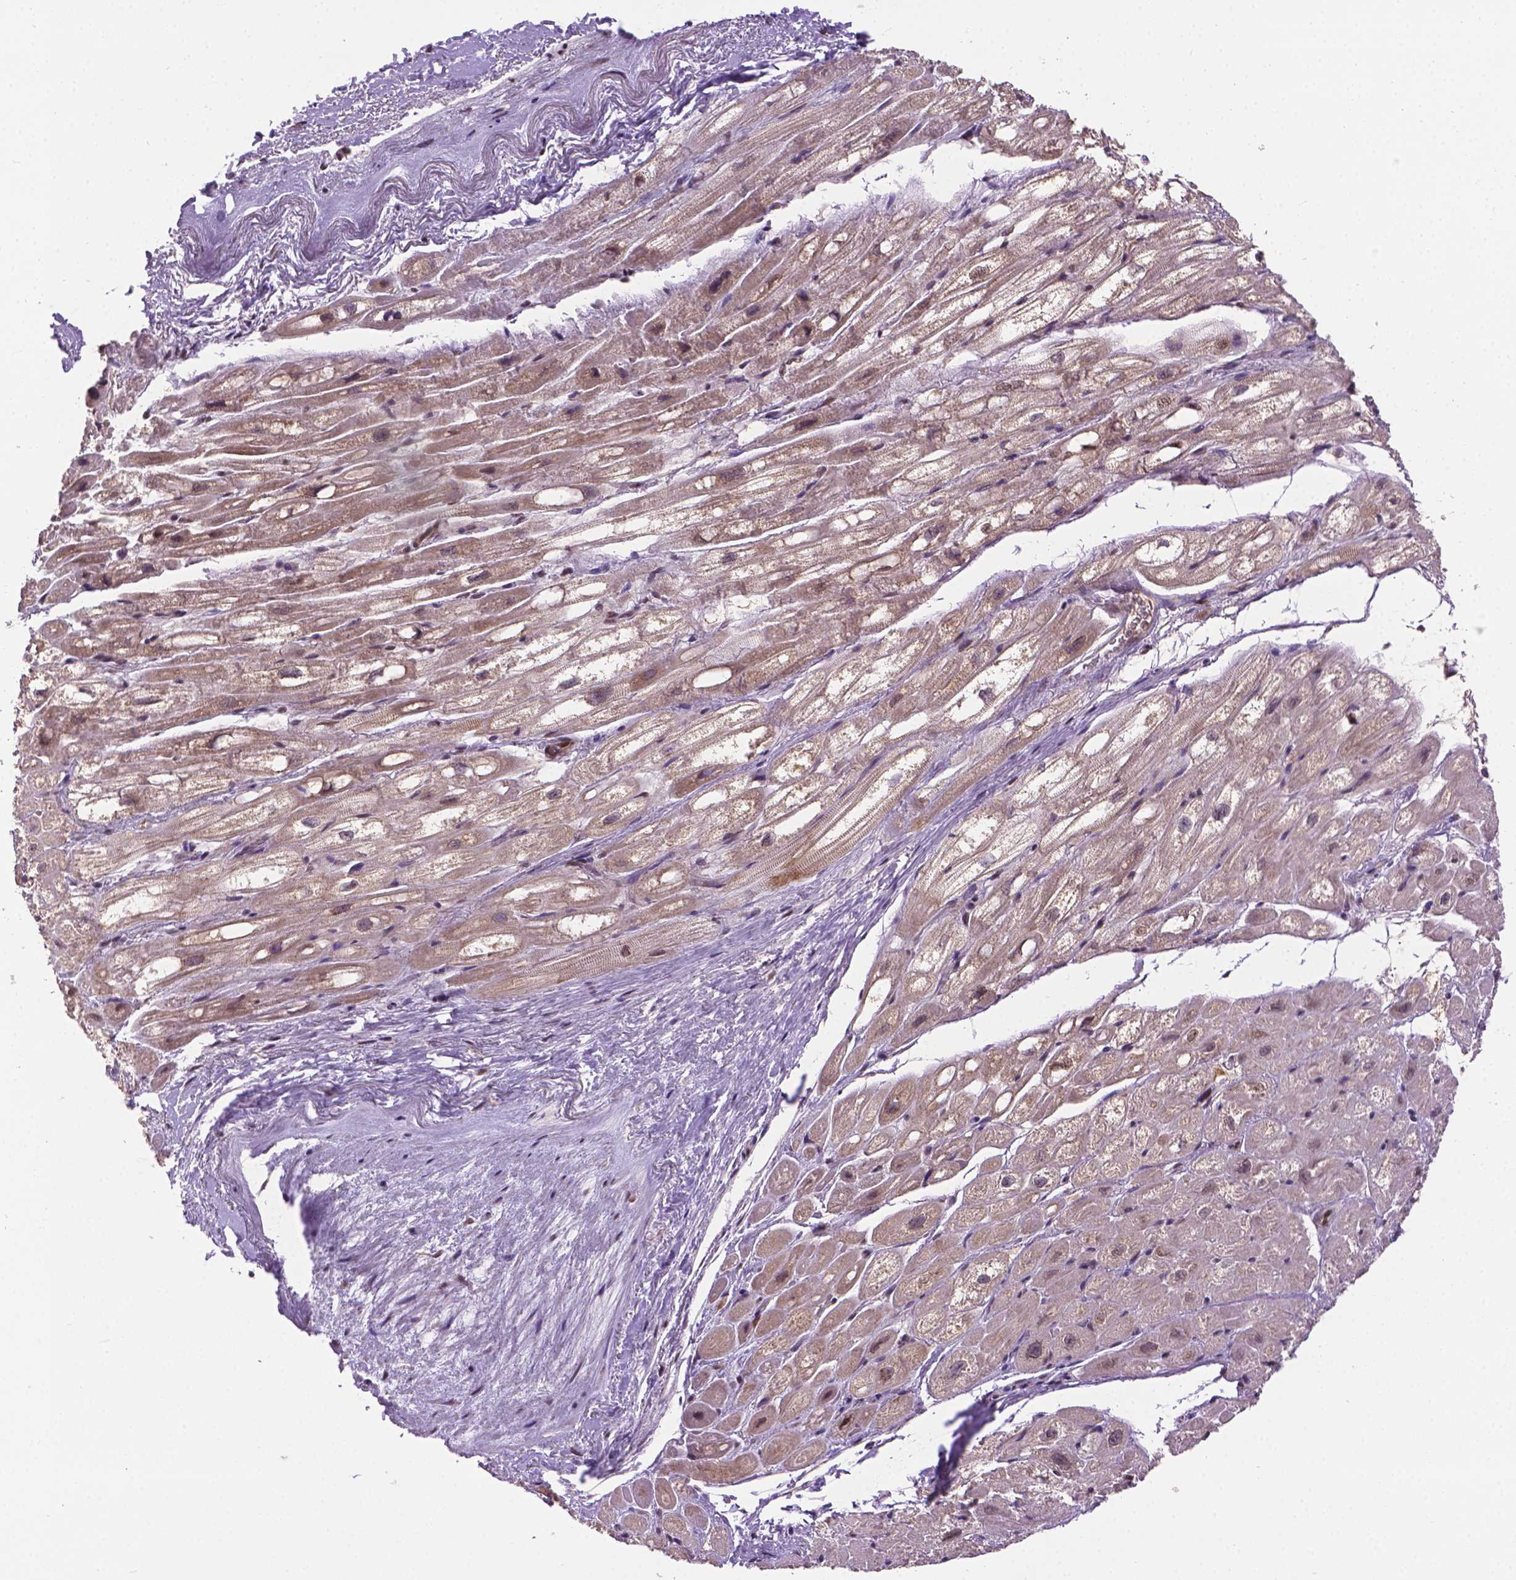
{"staining": {"intensity": "negative", "quantity": "none", "location": "none"}, "tissue": "heart muscle", "cell_type": "Cardiomyocytes", "image_type": "normal", "snomed": [{"axis": "morphology", "description": "Normal tissue, NOS"}, {"axis": "topography", "description": "Heart"}], "caption": "Immunohistochemistry photomicrograph of unremarkable heart muscle stained for a protein (brown), which demonstrates no expression in cardiomyocytes. (DAB immunohistochemistry (IHC) with hematoxylin counter stain).", "gene": "ENSG00000289700", "patient": {"sex": "female", "age": 69}}